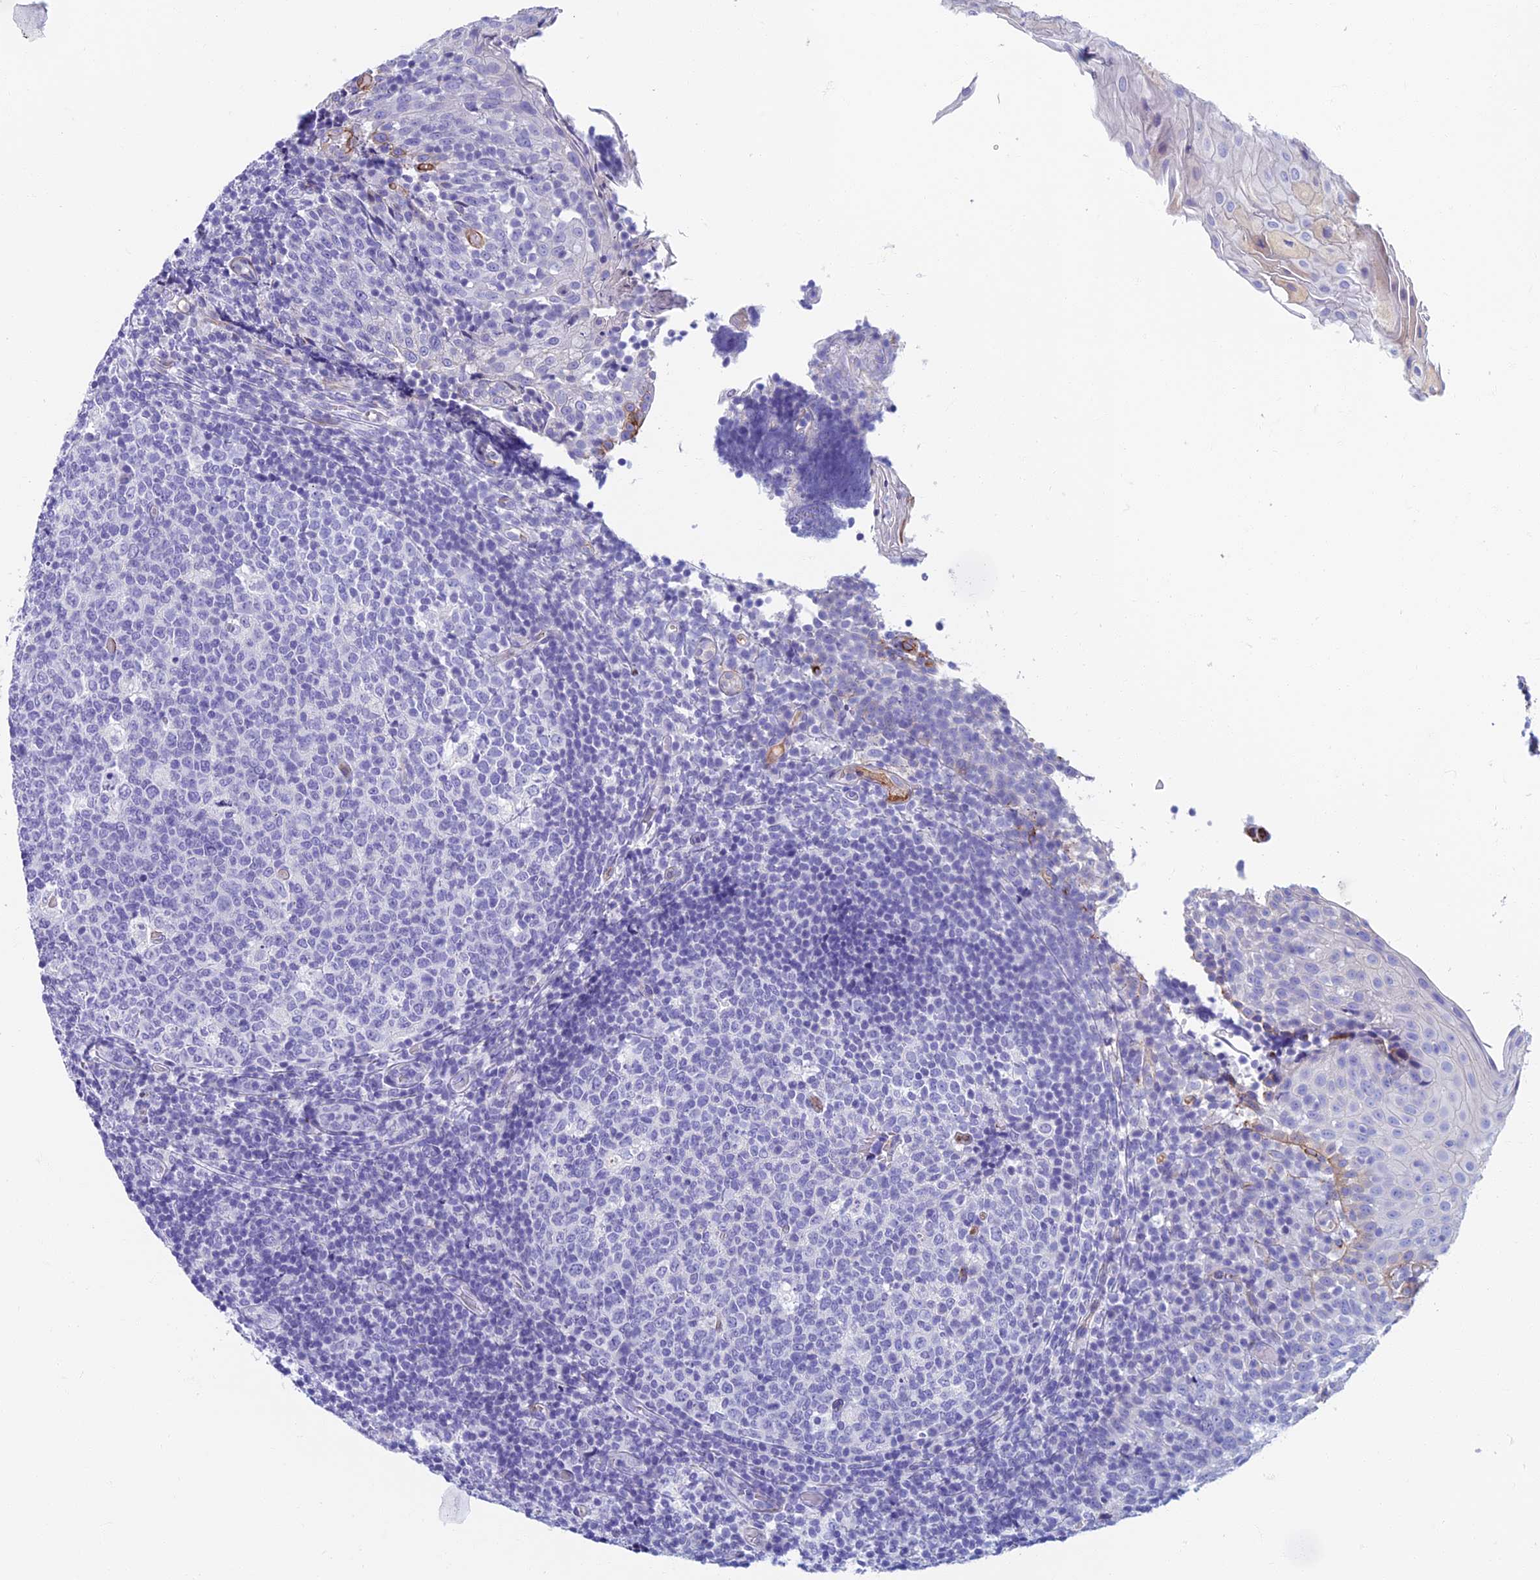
{"staining": {"intensity": "negative", "quantity": "none", "location": "none"}, "tissue": "tonsil", "cell_type": "Germinal center cells", "image_type": "normal", "snomed": [{"axis": "morphology", "description": "Normal tissue, NOS"}, {"axis": "topography", "description": "Tonsil"}], "caption": "Immunohistochemical staining of benign human tonsil shows no significant staining in germinal center cells.", "gene": "ETFRF1", "patient": {"sex": "female", "age": 19}}